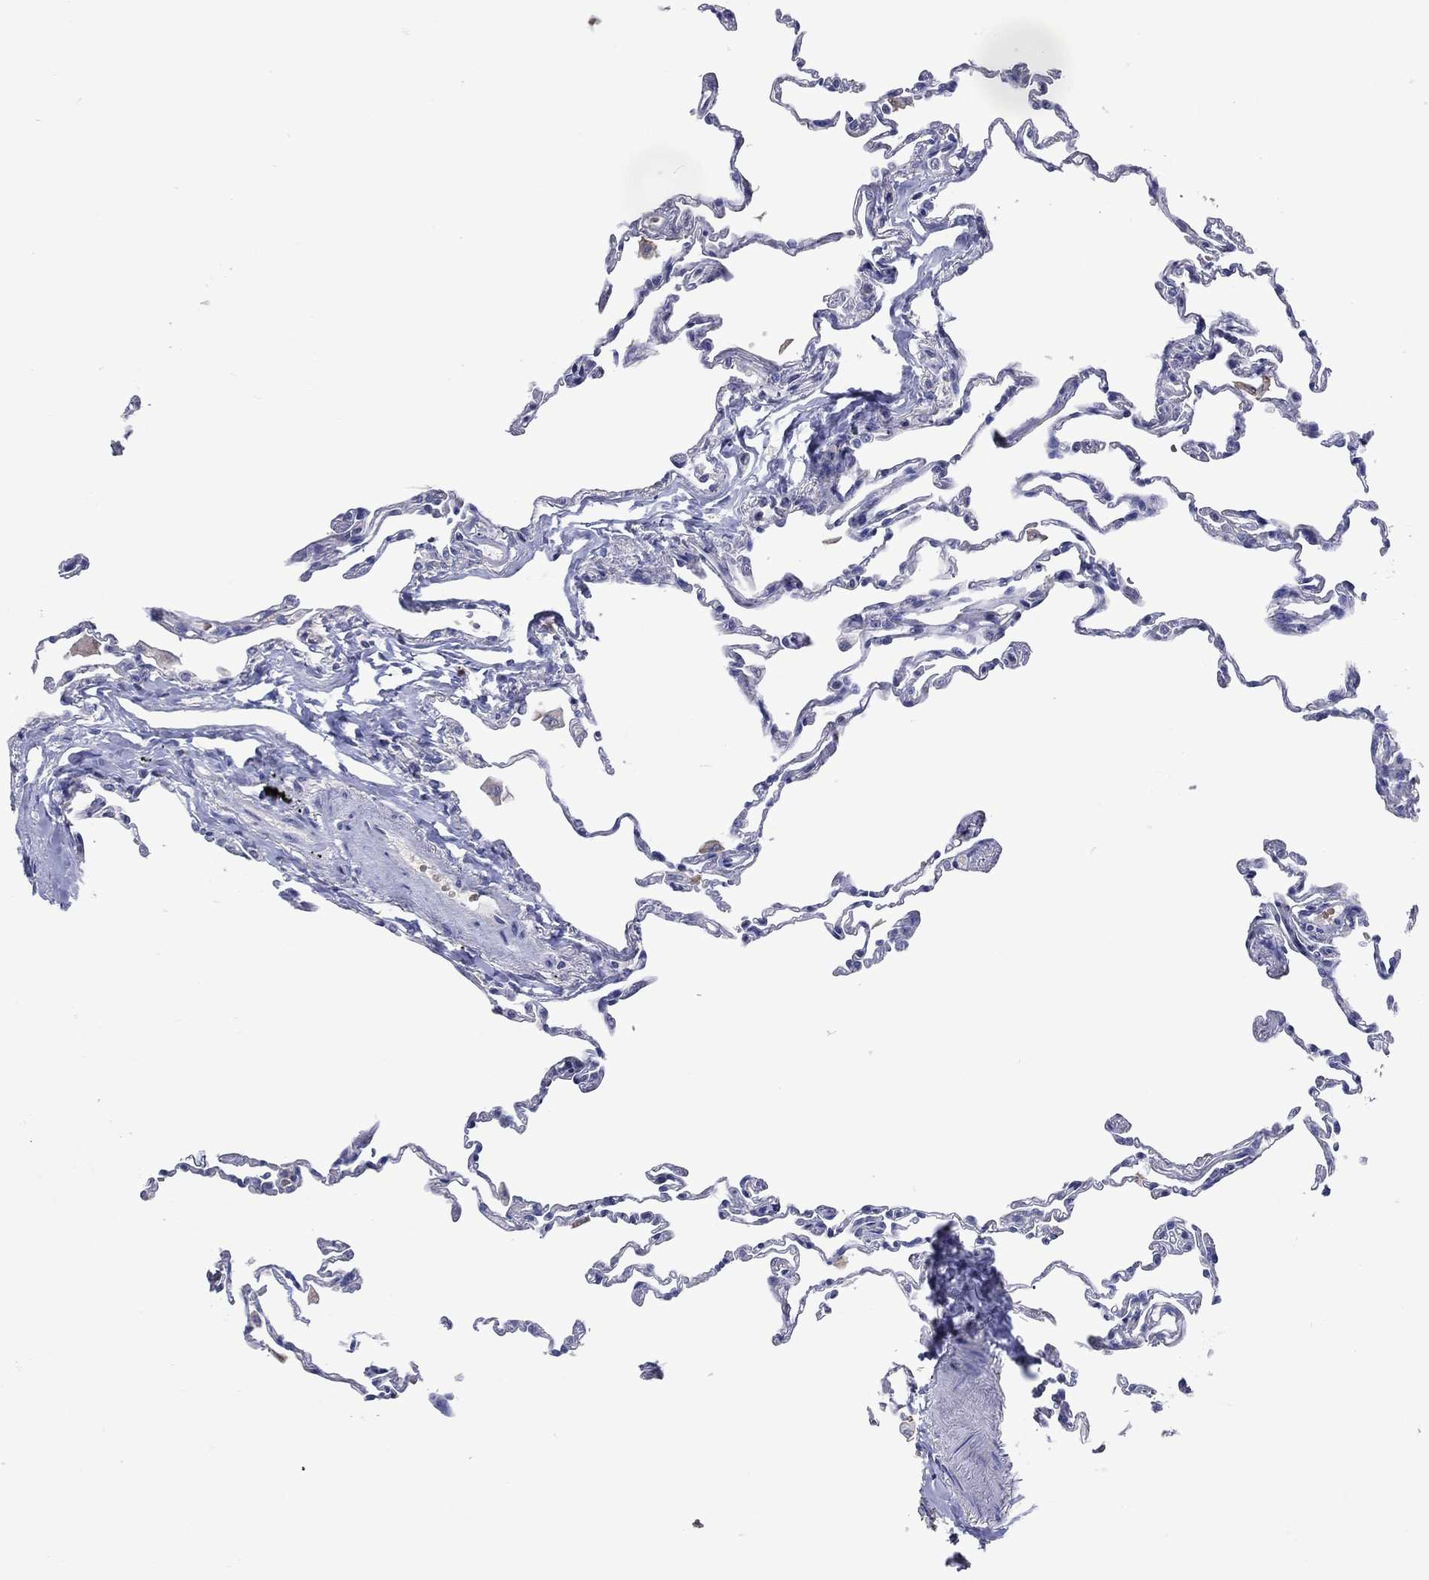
{"staining": {"intensity": "negative", "quantity": "none", "location": "none"}, "tissue": "lung", "cell_type": "Alveolar cells", "image_type": "normal", "snomed": [{"axis": "morphology", "description": "Normal tissue, NOS"}, {"axis": "topography", "description": "Lung"}], "caption": "Immunohistochemistry micrograph of unremarkable lung: lung stained with DAB reveals no significant protein staining in alveolar cells. (Immunohistochemistry, brightfield microscopy, high magnification).", "gene": "DNAH6", "patient": {"sex": "female", "age": 57}}